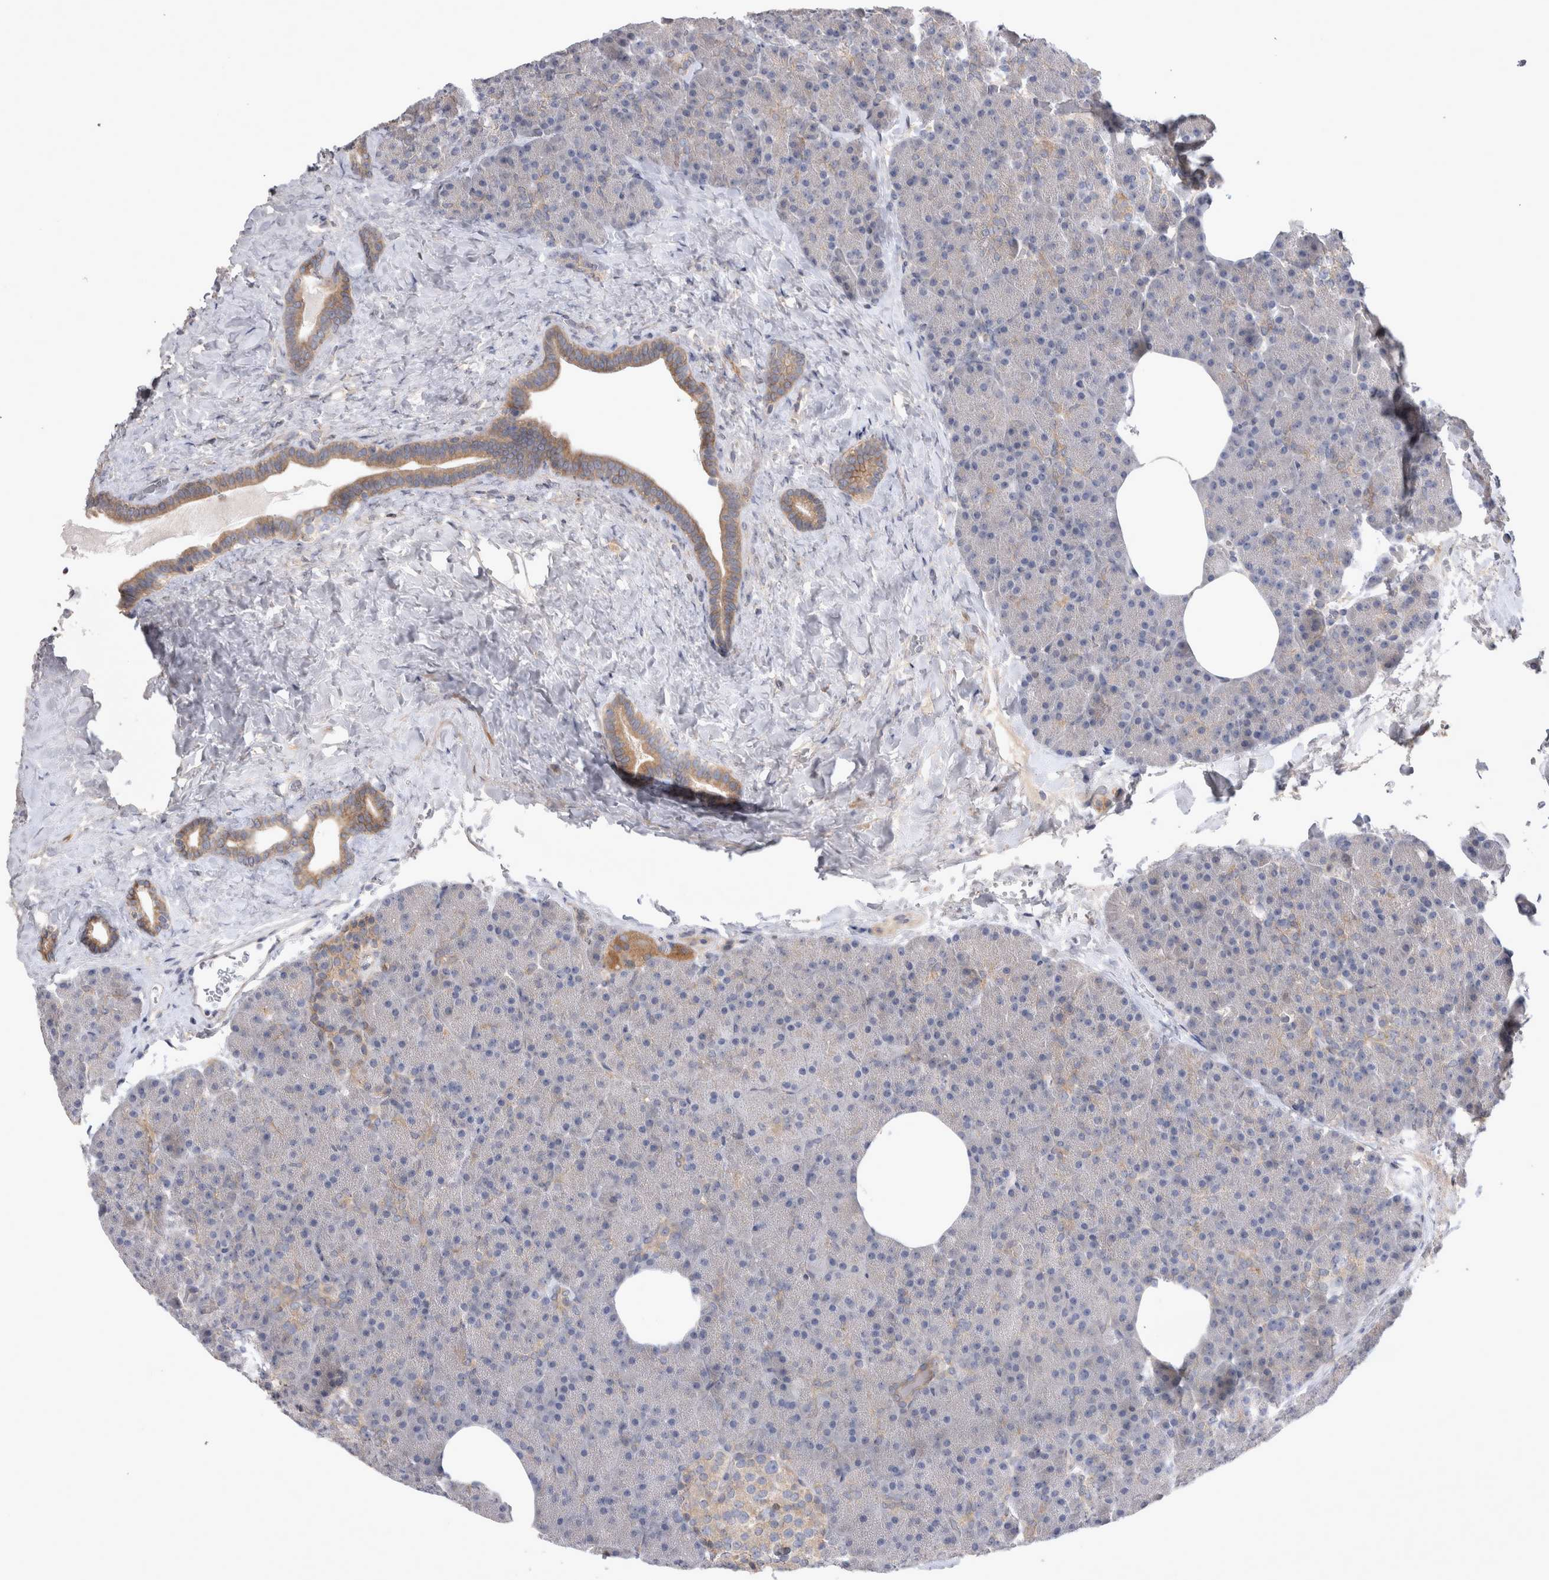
{"staining": {"intensity": "weak", "quantity": "25%-75%", "location": "cytoplasmic/membranous"}, "tissue": "pancreas", "cell_type": "Exocrine glandular cells", "image_type": "normal", "snomed": [{"axis": "morphology", "description": "Normal tissue, NOS"}, {"axis": "morphology", "description": "Carcinoid, malignant, NOS"}, {"axis": "topography", "description": "Pancreas"}], "caption": "This micrograph reveals unremarkable pancreas stained with IHC to label a protein in brown. The cytoplasmic/membranous of exocrine glandular cells show weak positivity for the protein. Nuclei are counter-stained blue.", "gene": "SRD5A3", "patient": {"sex": "female", "age": 35}}